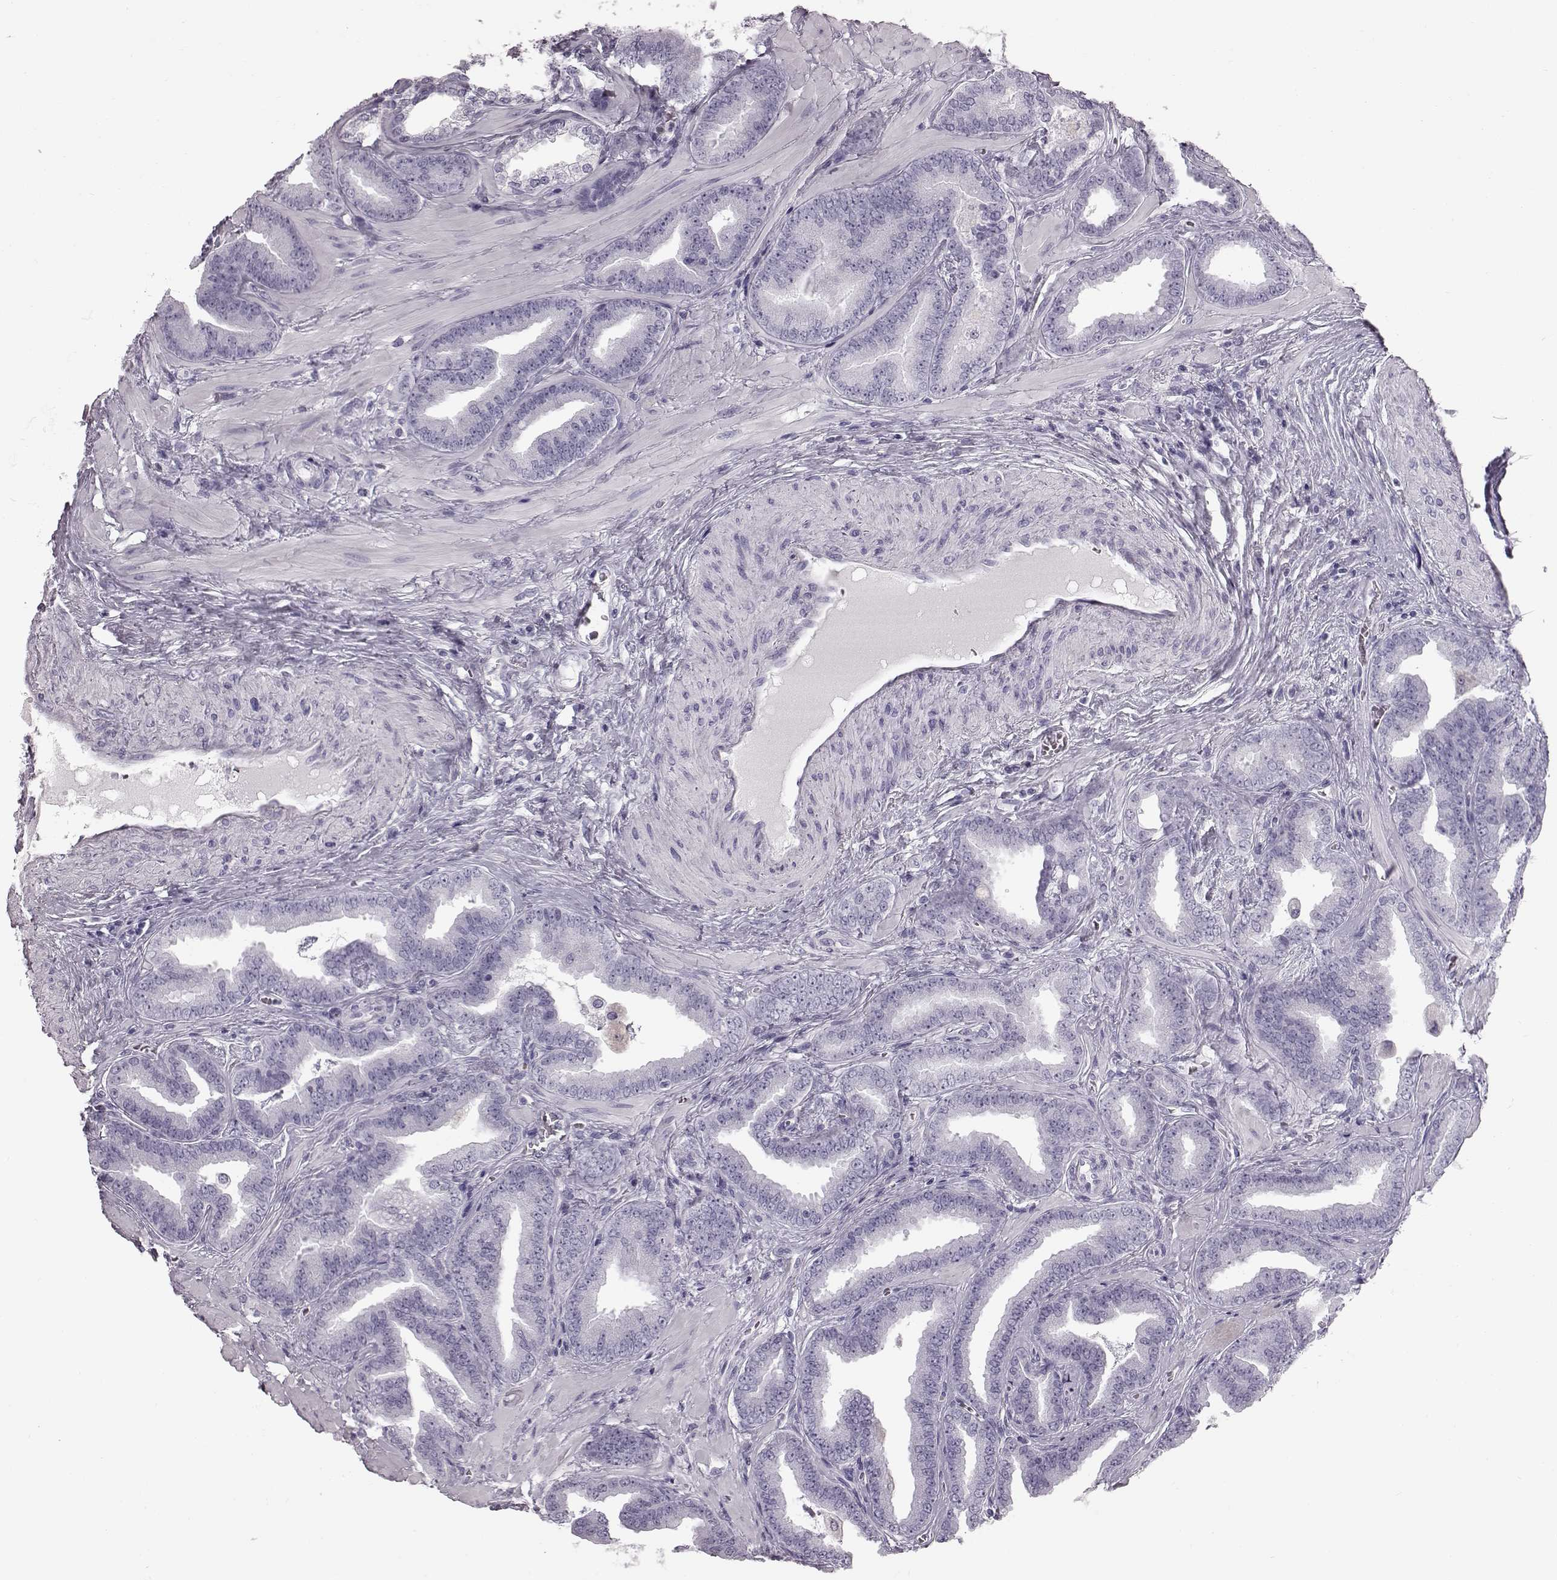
{"staining": {"intensity": "negative", "quantity": "none", "location": "none"}, "tissue": "prostate cancer", "cell_type": "Tumor cells", "image_type": "cancer", "snomed": [{"axis": "morphology", "description": "Adenocarcinoma, Low grade"}, {"axis": "topography", "description": "Prostate"}], "caption": "This micrograph is of prostate cancer stained with immunohistochemistry to label a protein in brown with the nuclei are counter-stained blue. There is no expression in tumor cells.", "gene": "TCHHL1", "patient": {"sex": "male", "age": 63}}